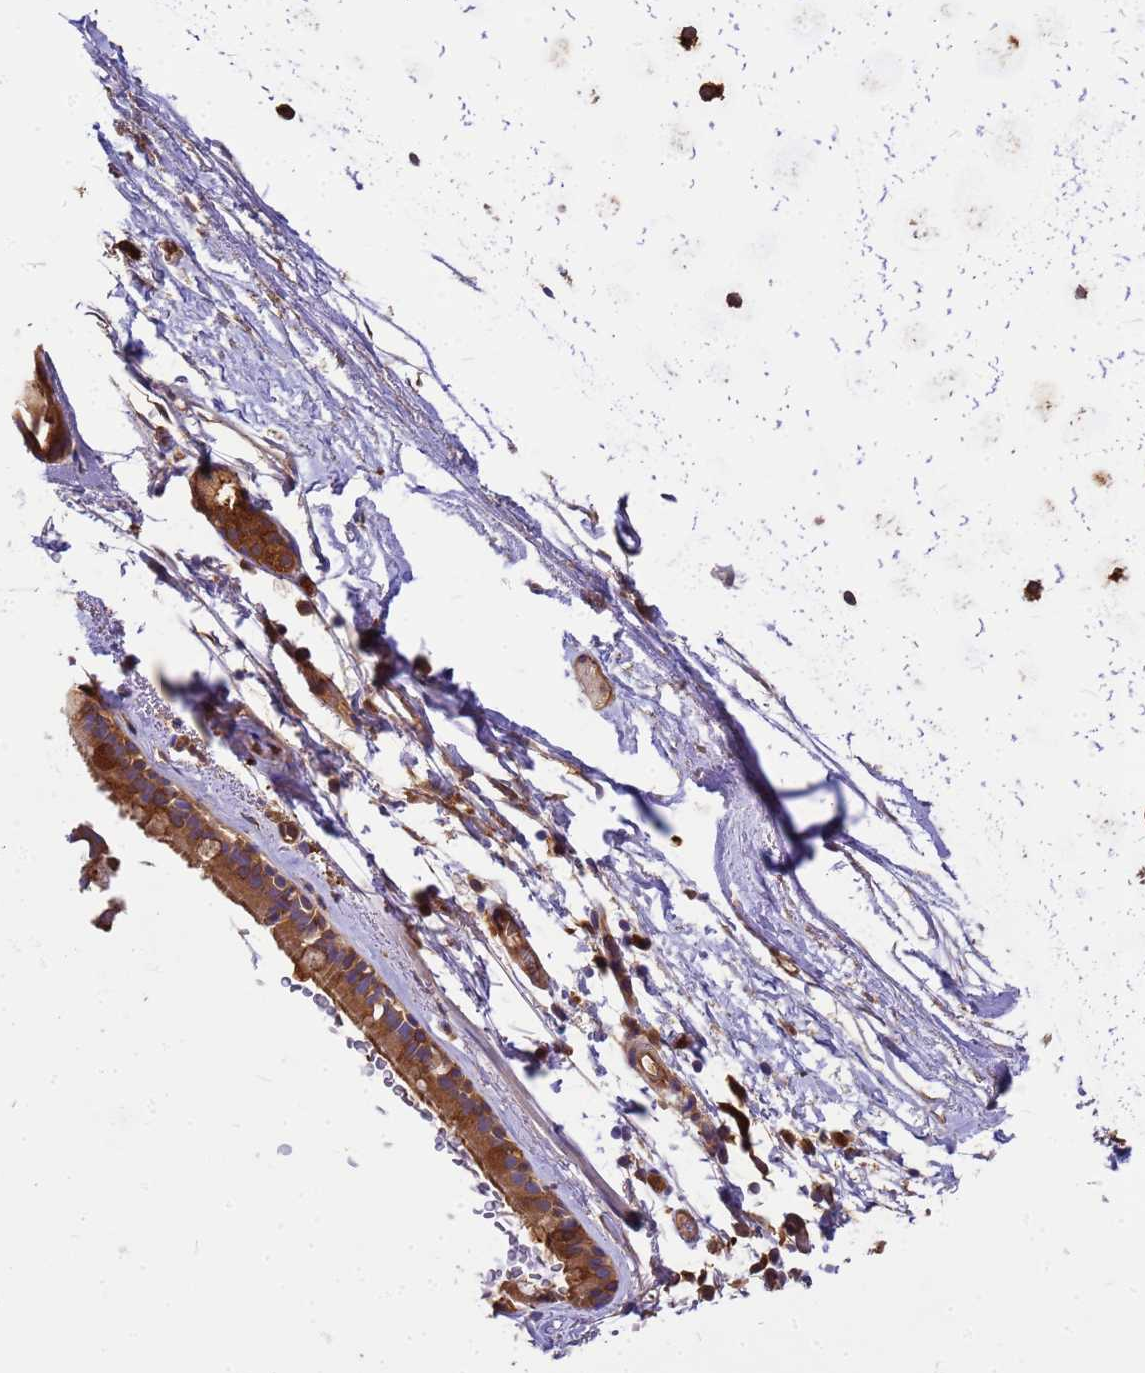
{"staining": {"intensity": "moderate", "quantity": ">75%", "location": "cytoplasmic/membranous"}, "tissue": "bronchus", "cell_type": "Respiratory epithelial cells", "image_type": "normal", "snomed": [{"axis": "morphology", "description": "Normal tissue, NOS"}, {"axis": "topography", "description": "Cartilage tissue"}], "caption": "IHC (DAB (3,3'-diaminobenzidine)) staining of benign bronchus reveals moderate cytoplasmic/membranous protein expression in approximately >75% of respiratory epithelial cells. (Stains: DAB in brown, nuclei in blue, Microscopy: brightfield microscopy at high magnification).", "gene": "GID4", "patient": {"sex": "male", "age": 63}}